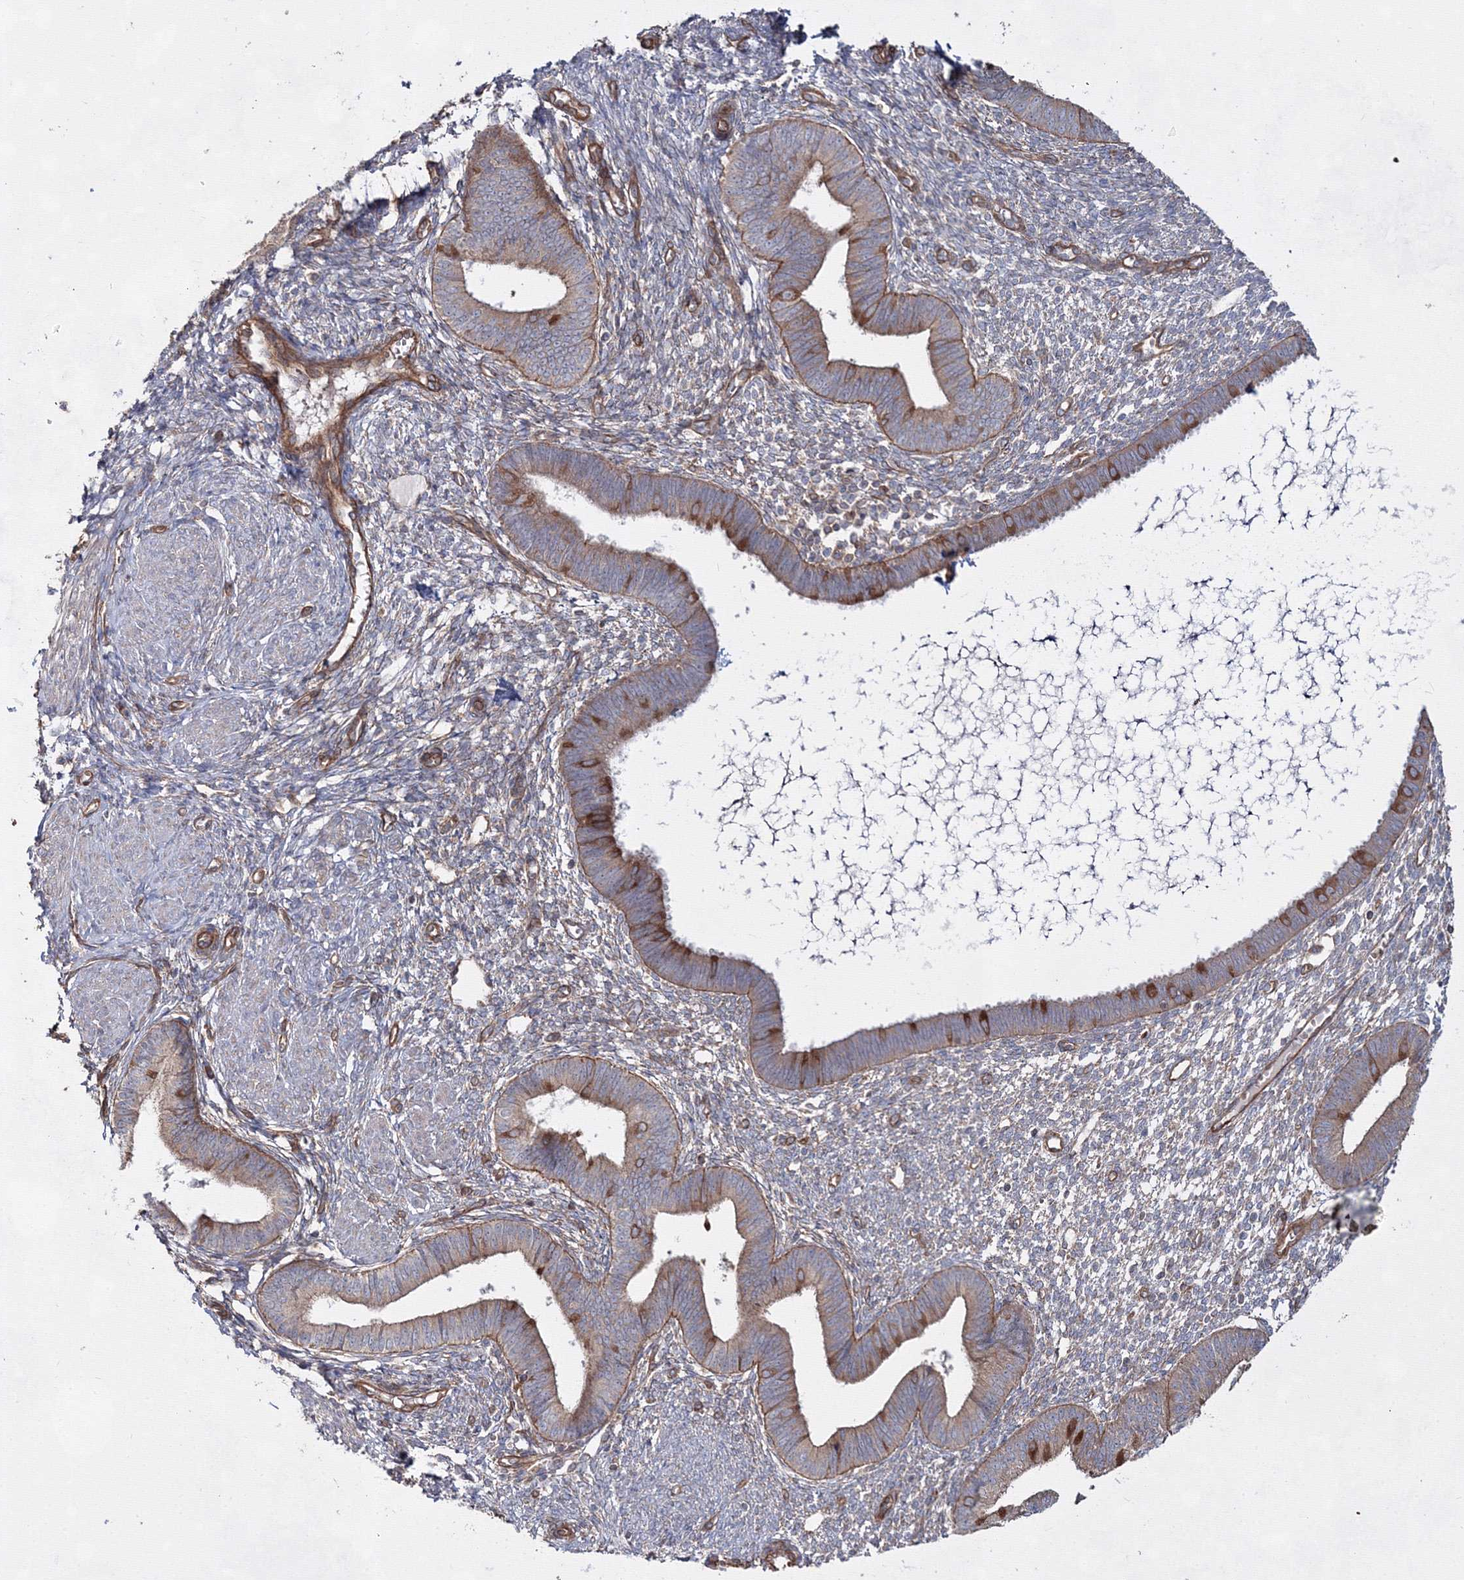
{"staining": {"intensity": "negative", "quantity": "none", "location": "none"}, "tissue": "endometrium", "cell_type": "Cells in endometrial stroma", "image_type": "normal", "snomed": [{"axis": "morphology", "description": "Normal tissue, NOS"}, {"axis": "topography", "description": "Endometrium"}], "caption": "Protein analysis of normal endometrium reveals no significant expression in cells in endometrial stroma.", "gene": "EXOC6", "patient": {"sex": "female", "age": 46}}